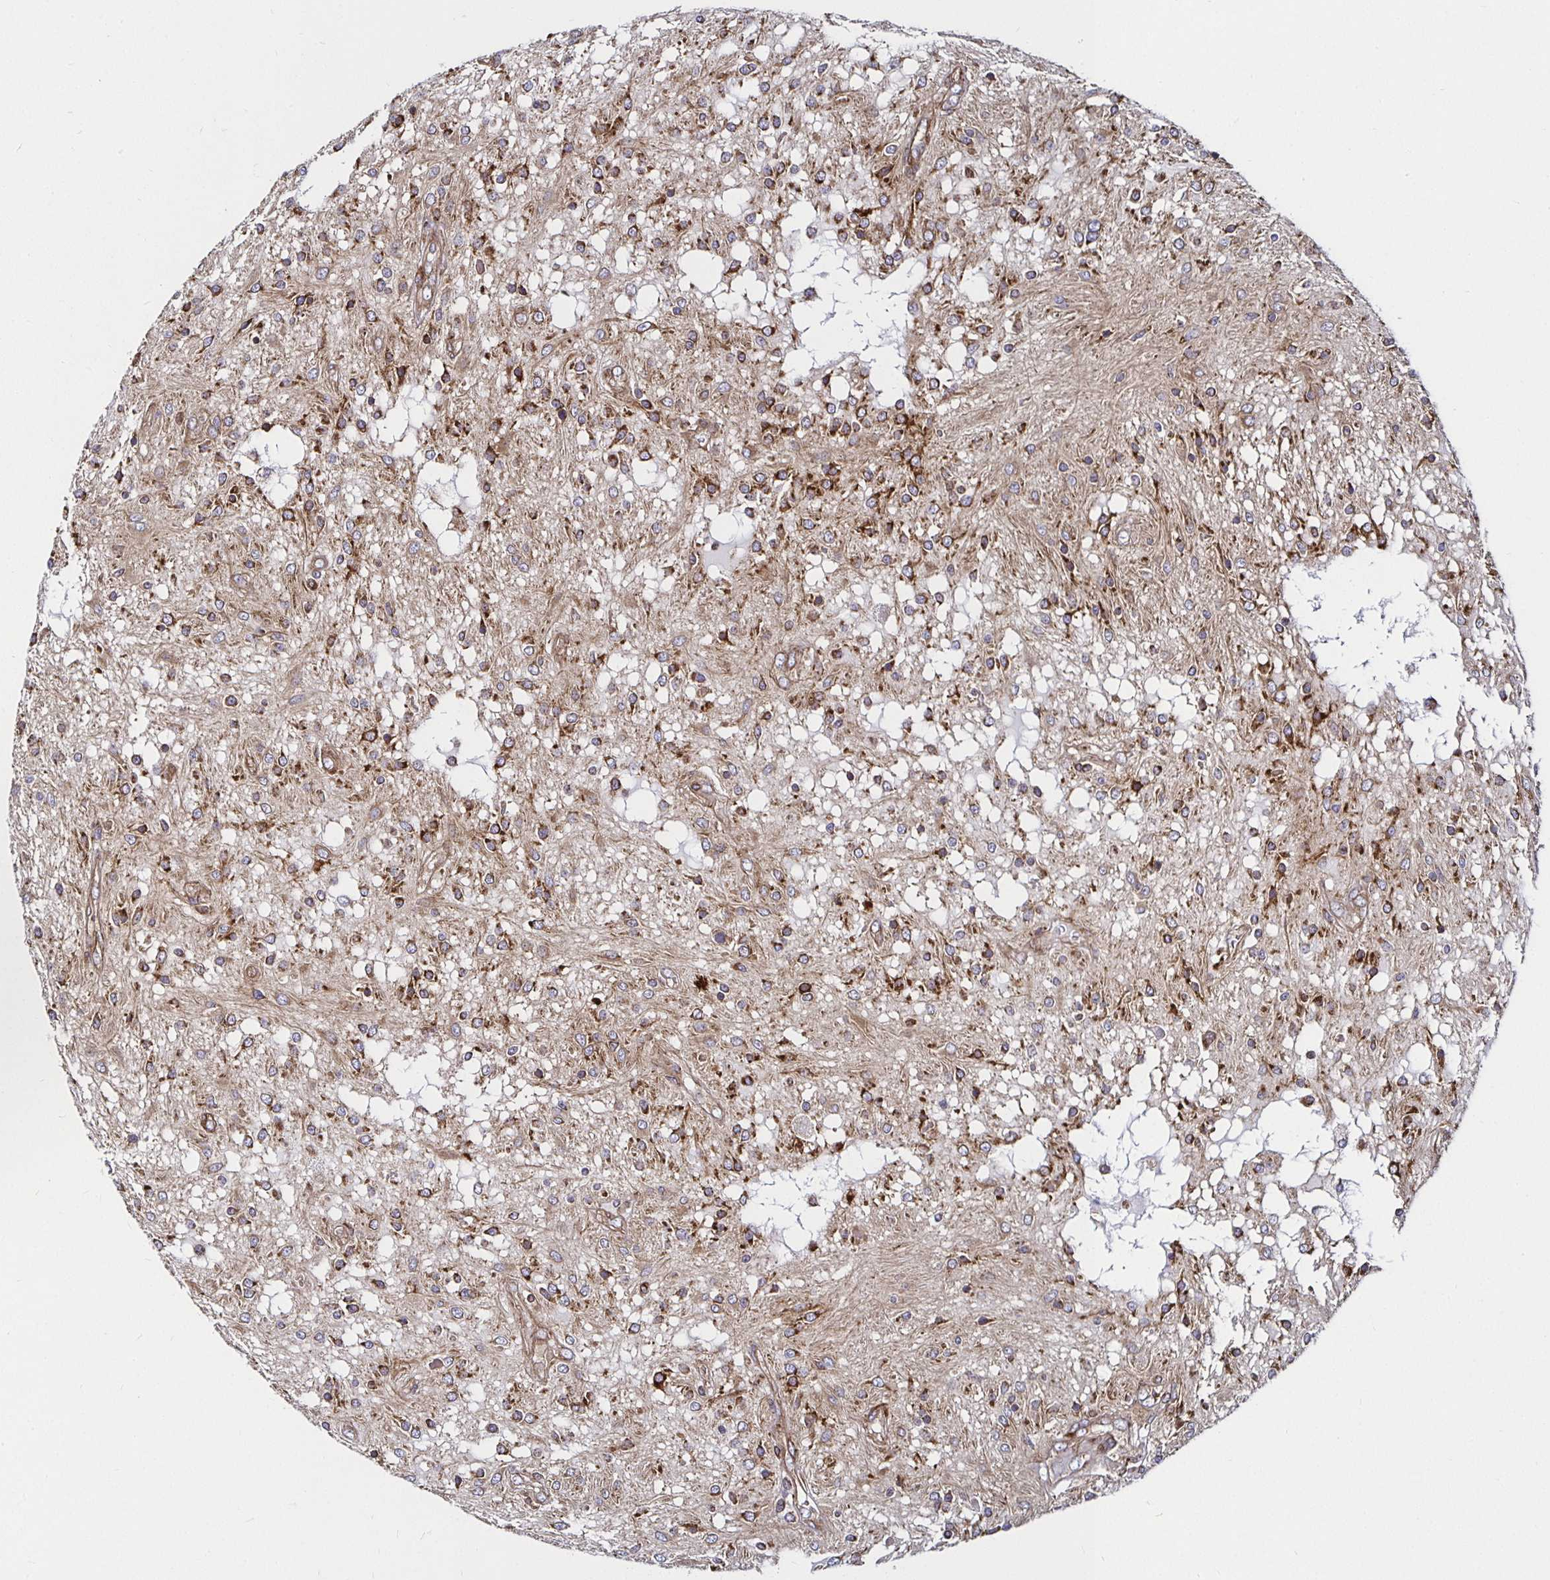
{"staining": {"intensity": "moderate", "quantity": "25%-75%", "location": "cytoplasmic/membranous"}, "tissue": "glioma", "cell_type": "Tumor cells", "image_type": "cancer", "snomed": [{"axis": "morphology", "description": "Glioma, malignant, Low grade"}, {"axis": "topography", "description": "Cerebellum"}], "caption": "Malignant glioma (low-grade) stained with a brown dye exhibits moderate cytoplasmic/membranous positive staining in approximately 25%-75% of tumor cells.", "gene": "SMYD3", "patient": {"sex": "female", "age": 14}}